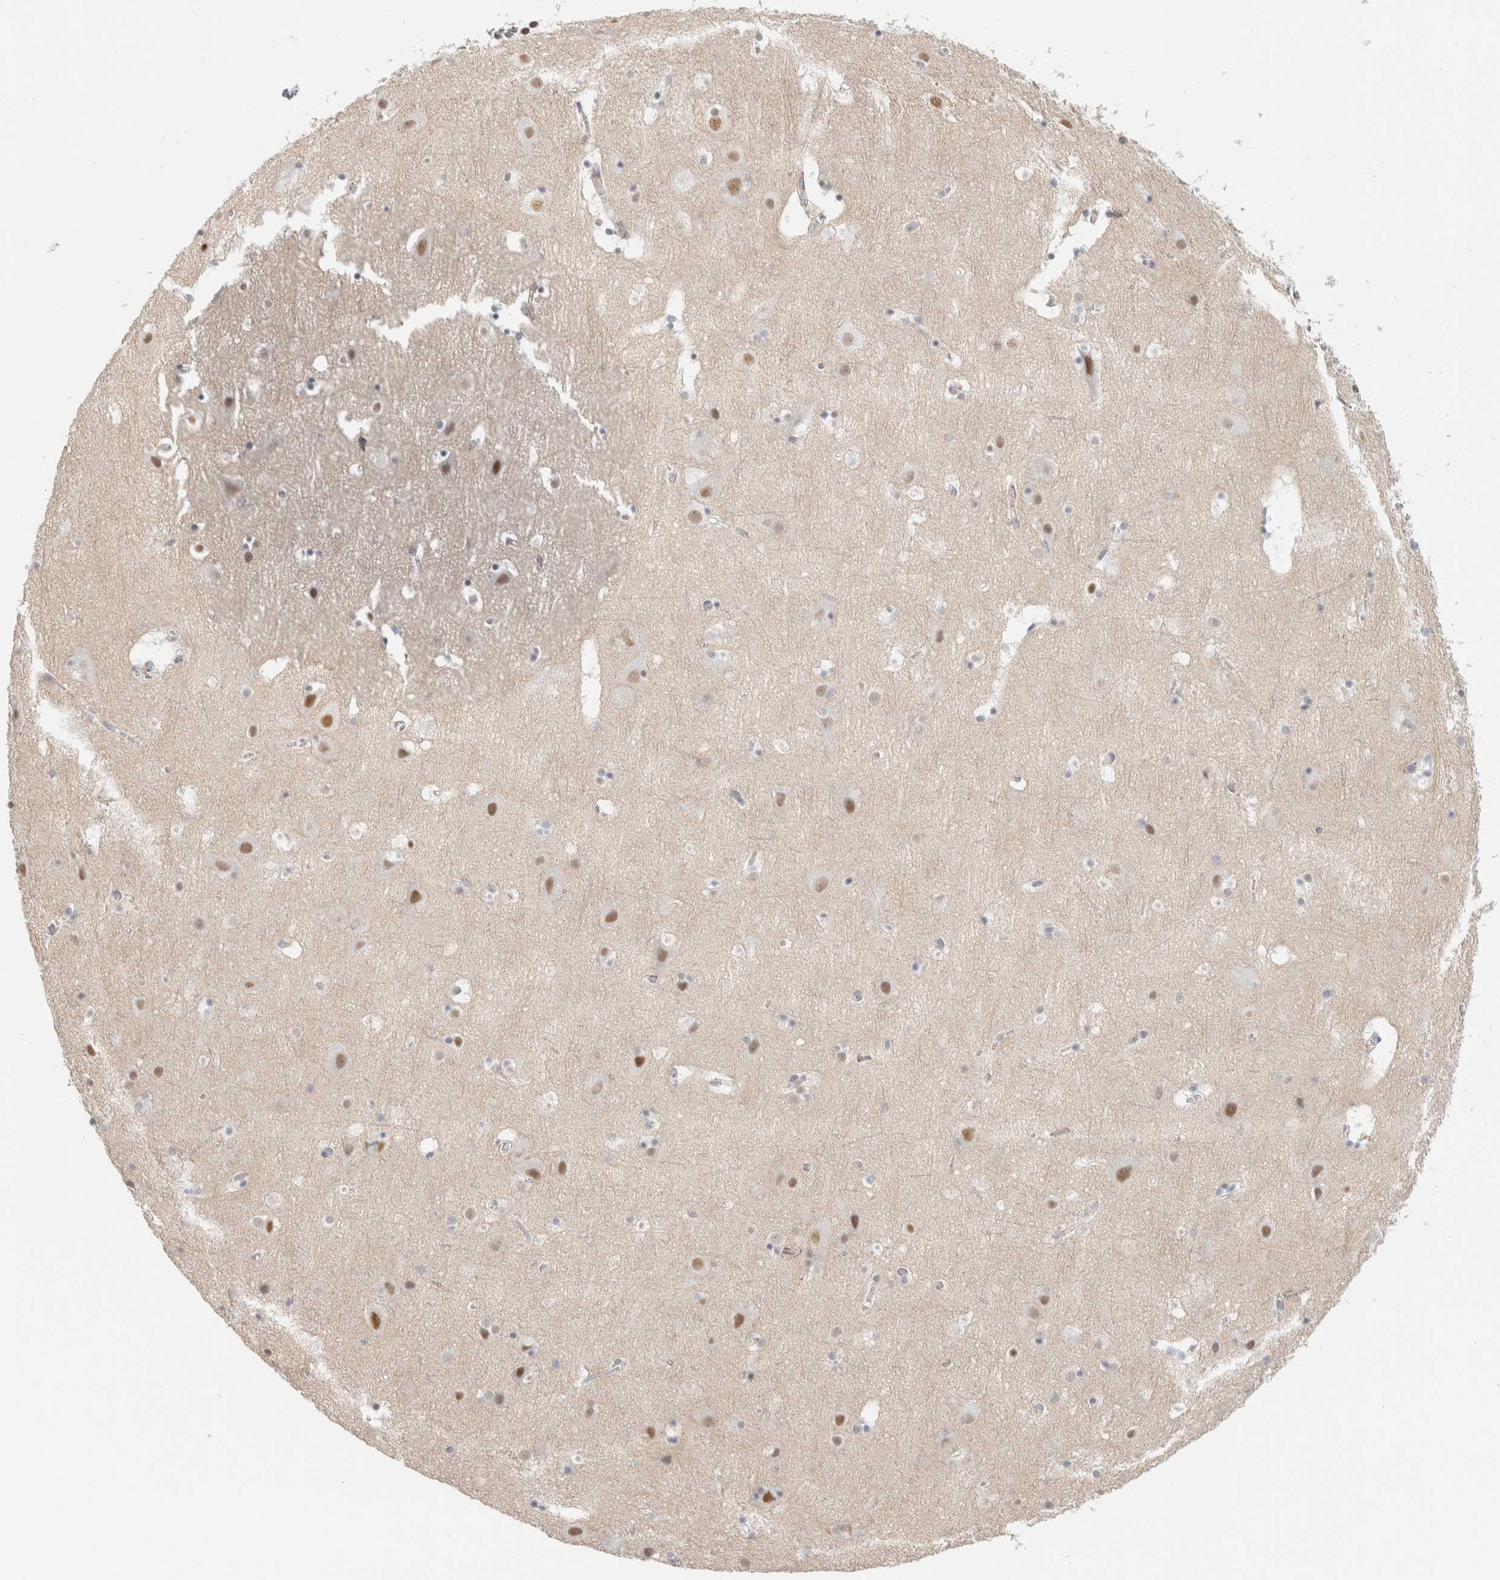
{"staining": {"intensity": "negative", "quantity": "none", "location": "none"}, "tissue": "cerebral cortex", "cell_type": "Endothelial cells", "image_type": "normal", "snomed": [{"axis": "morphology", "description": "Normal tissue, NOS"}, {"axis": "topography", "description": "Cerebral cortex"}], "caption": "There is no significant expression in endothelial cells of cerebral cortex. (Stains: DAB immunohistochemistry (IHC) with hematoxylin counter stain, Microscopy: brightfield microscopy at high magnification).", "gene": "CDH17", "patient": {"sex": "male", "age": 45}}